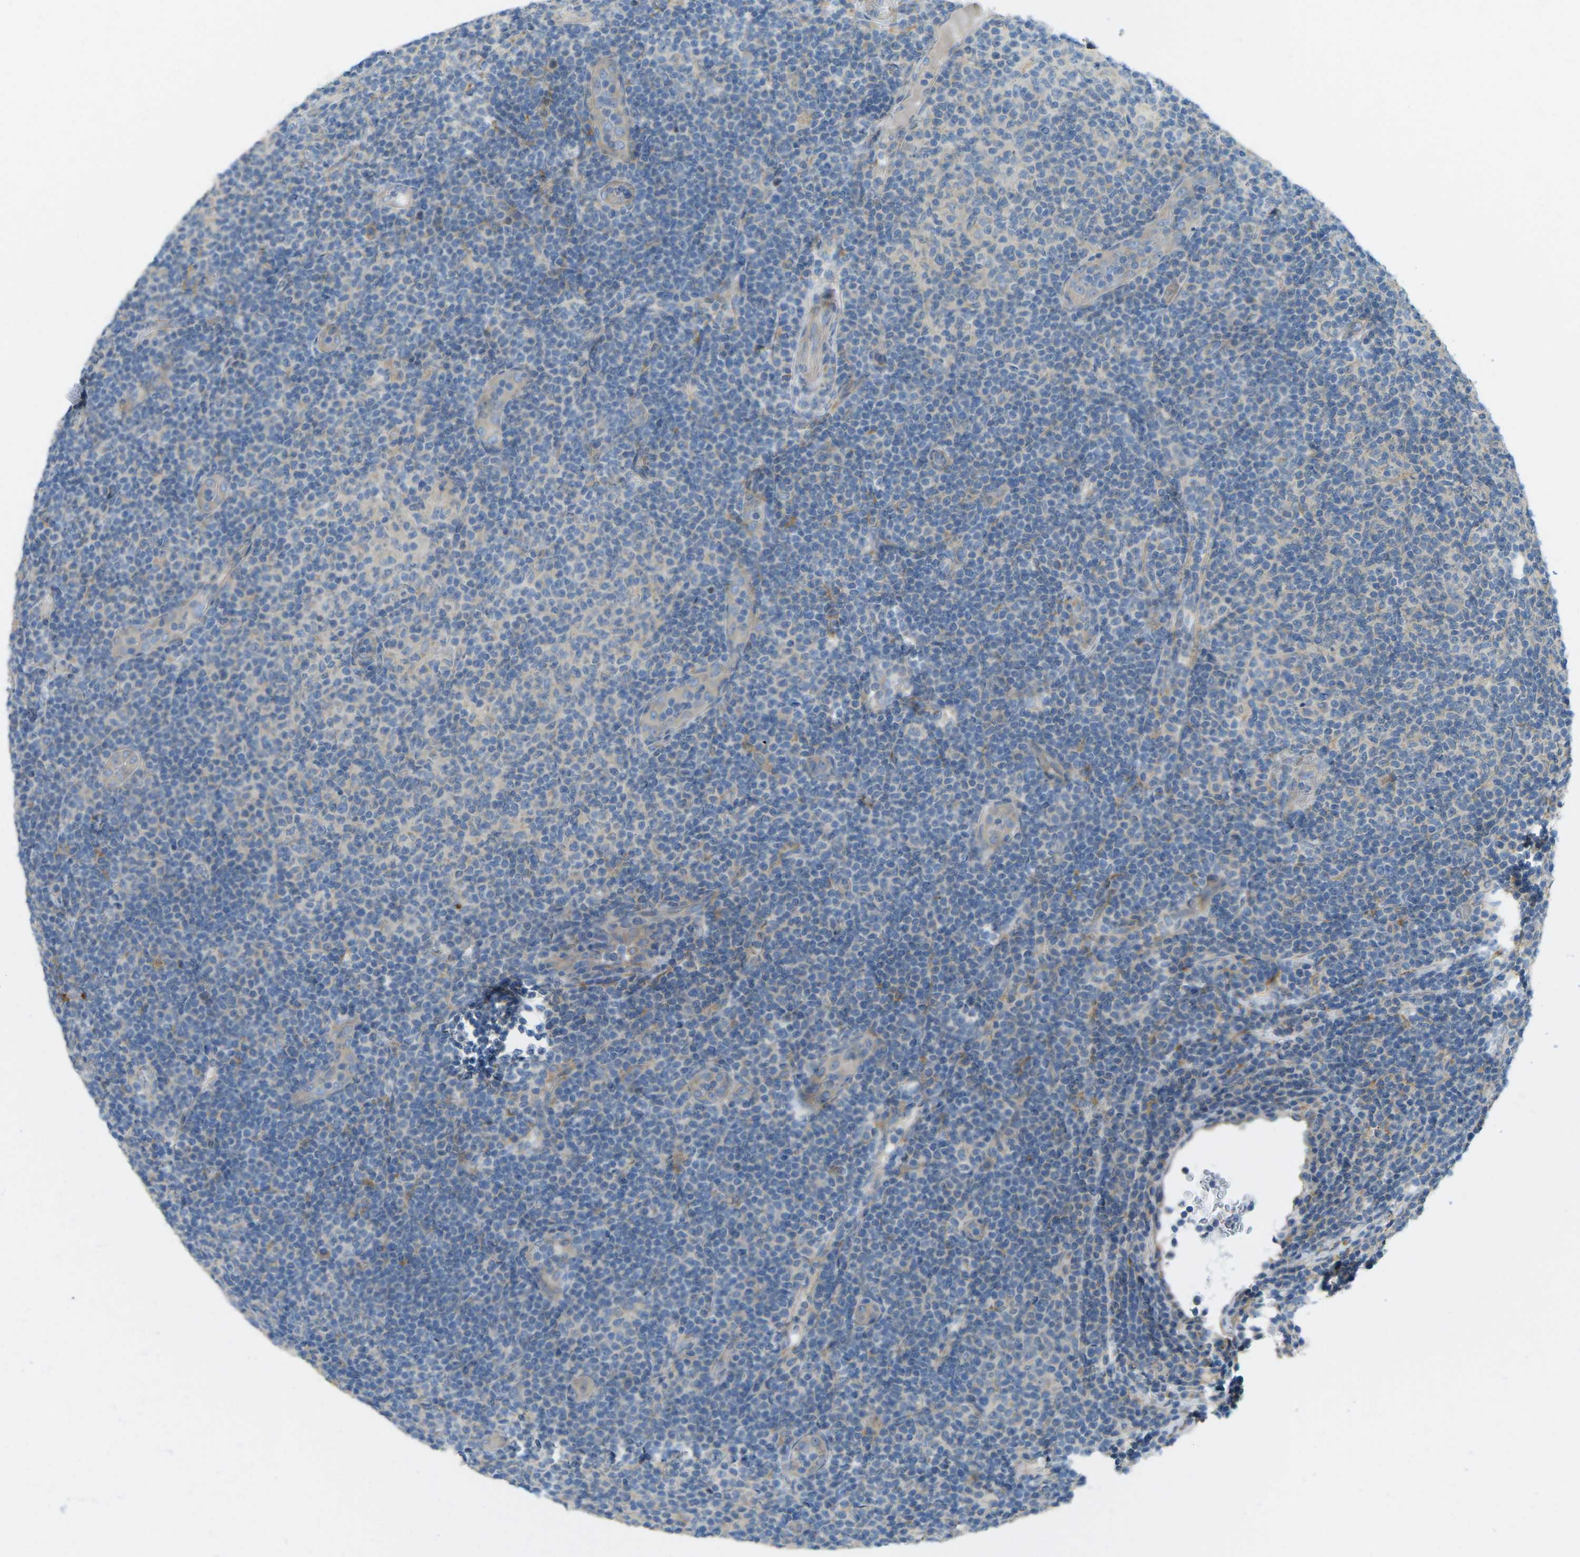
{"staining": {"intensity": "negative", "quantity": "none", "location": "none"}, "tissue": "lymphoma", "cell_type": "Tumor cells", "image_type": "cancer", "snomed": [{"axis": "morphology", "description": "Malignant lymphoma, non-Hodgkin's type, Low grade"}, {"axis": "topography", "description": "Lymph node"}], "caption": "DAB (3,3'-diaminobenzidine) immunohistochemical staining of human lymphoma demonstrates no significant expression in tumor cells.", "gene": "MYLK4", "patient": {"sex": "male", "age": 83}}